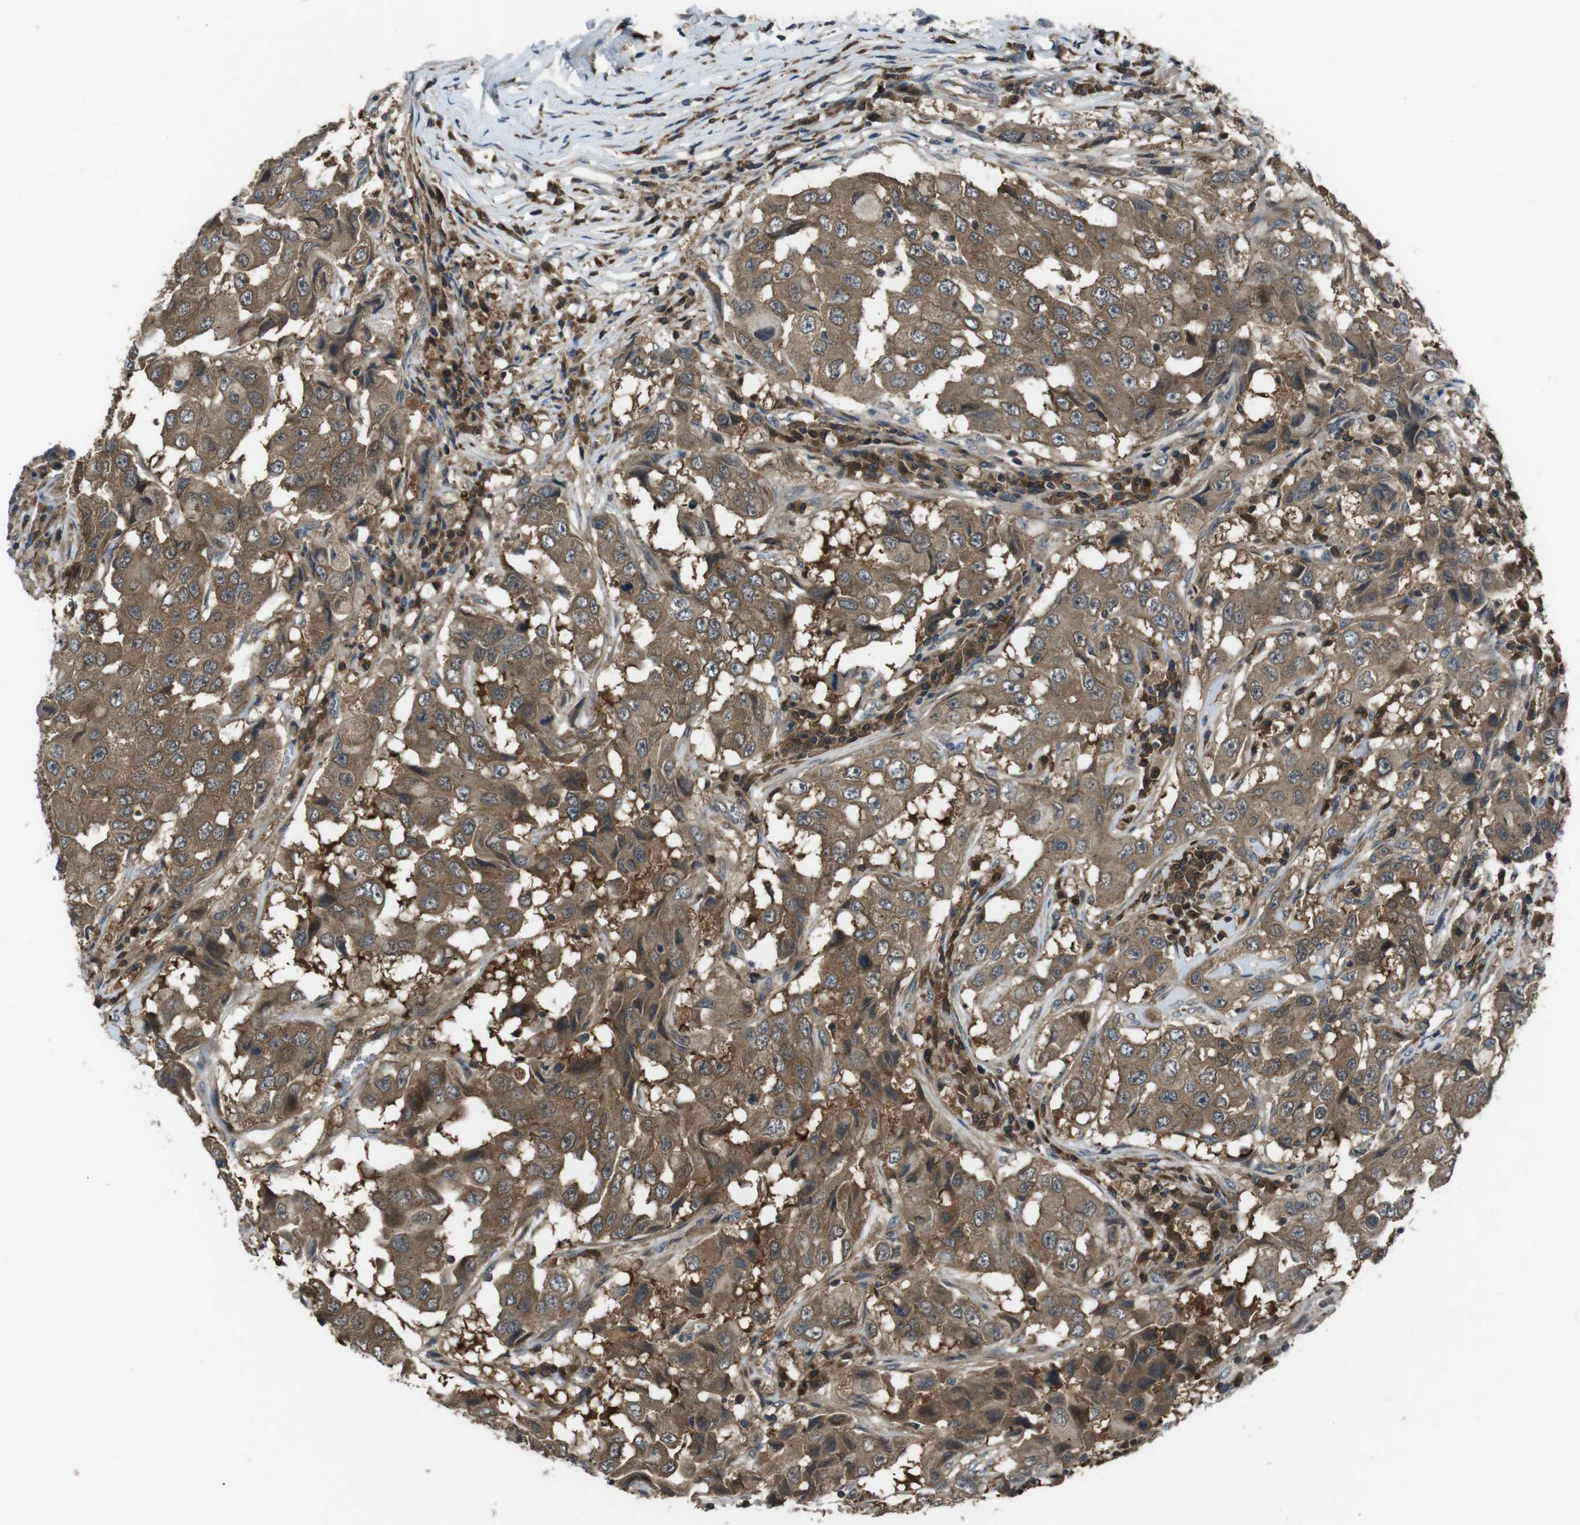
{"staining": {"intensity": "moderate", "quantity": ">75%", "location": "cytoplasmic/membranous"}, "tissue": "breast cancer", "cell_type": "Tumor cells", "image_type": "cancer", "snomed": [{"axis": "morphology", "description": "Duct carcinoma"}, {"axis": "topography", "description": "Breast"}], "caption": "Immunohistochemistry (IHC) photomicrograph of human breast cancer (infiltrating ductal carcinoma) stained for a protein (brown), which reveals medium levels of moderate cytoplasmic/membranous expression in about >75% of tumor cells.", "gene": "SLC22A23", "patient": {"sex": "female", "age": 27}}